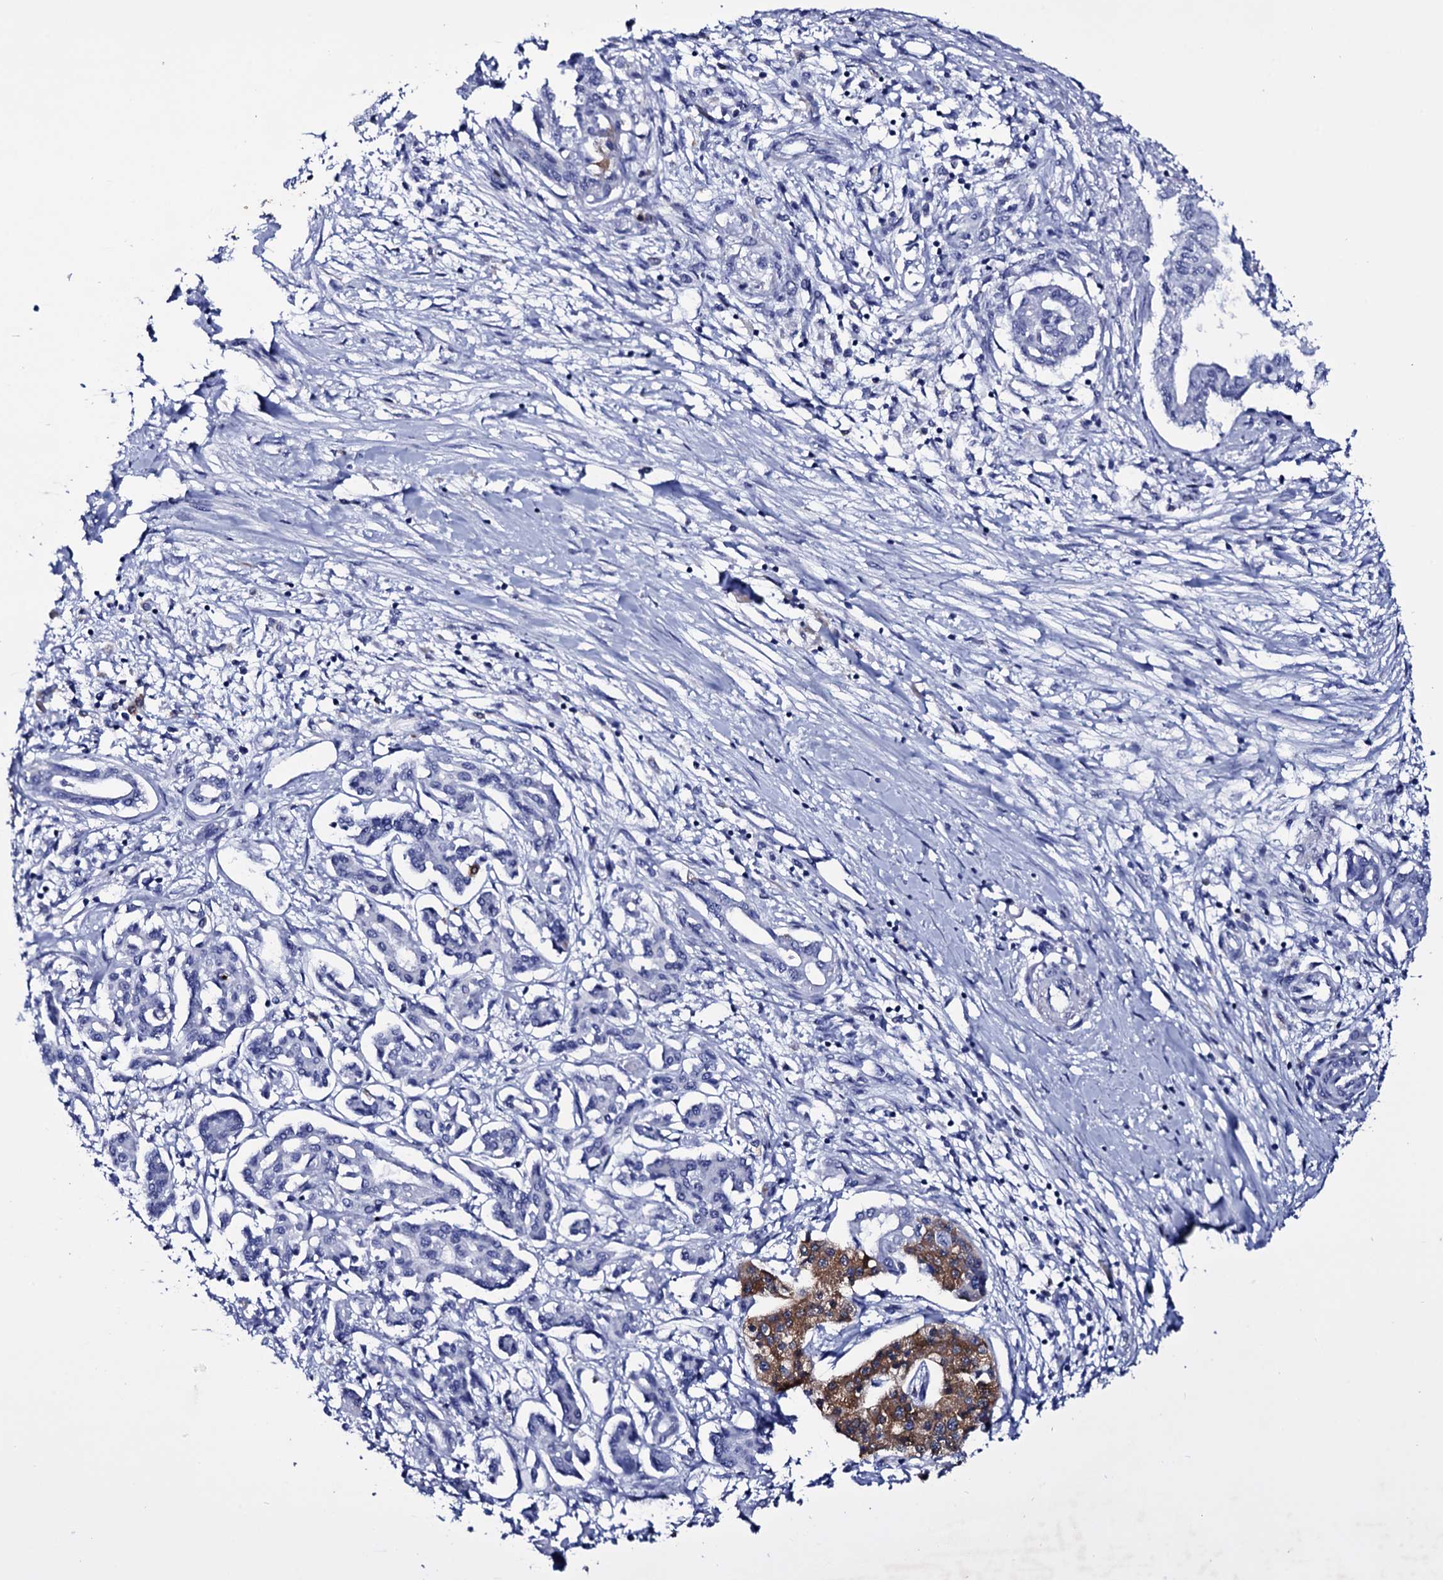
{"staining": {"intensity": "negative", "quantity": "none", "location": "none"}, "tissue": "pancreatic cancer", "cell_type": "Tumor cells", "image_type": "cancer", "snomed": [{"axis": "morphology", "description": "Adenocarcinoma, NOS"}, {"axis": "topography", "description": "Pancreas"}], "caption": "Human pancreatic adenocarcinoma stained for a protein using immunohistochemistry shows no positivity in tumor cells.", "gene": "ITPRID2", "patient": {"sex": "female", "age": 50}}